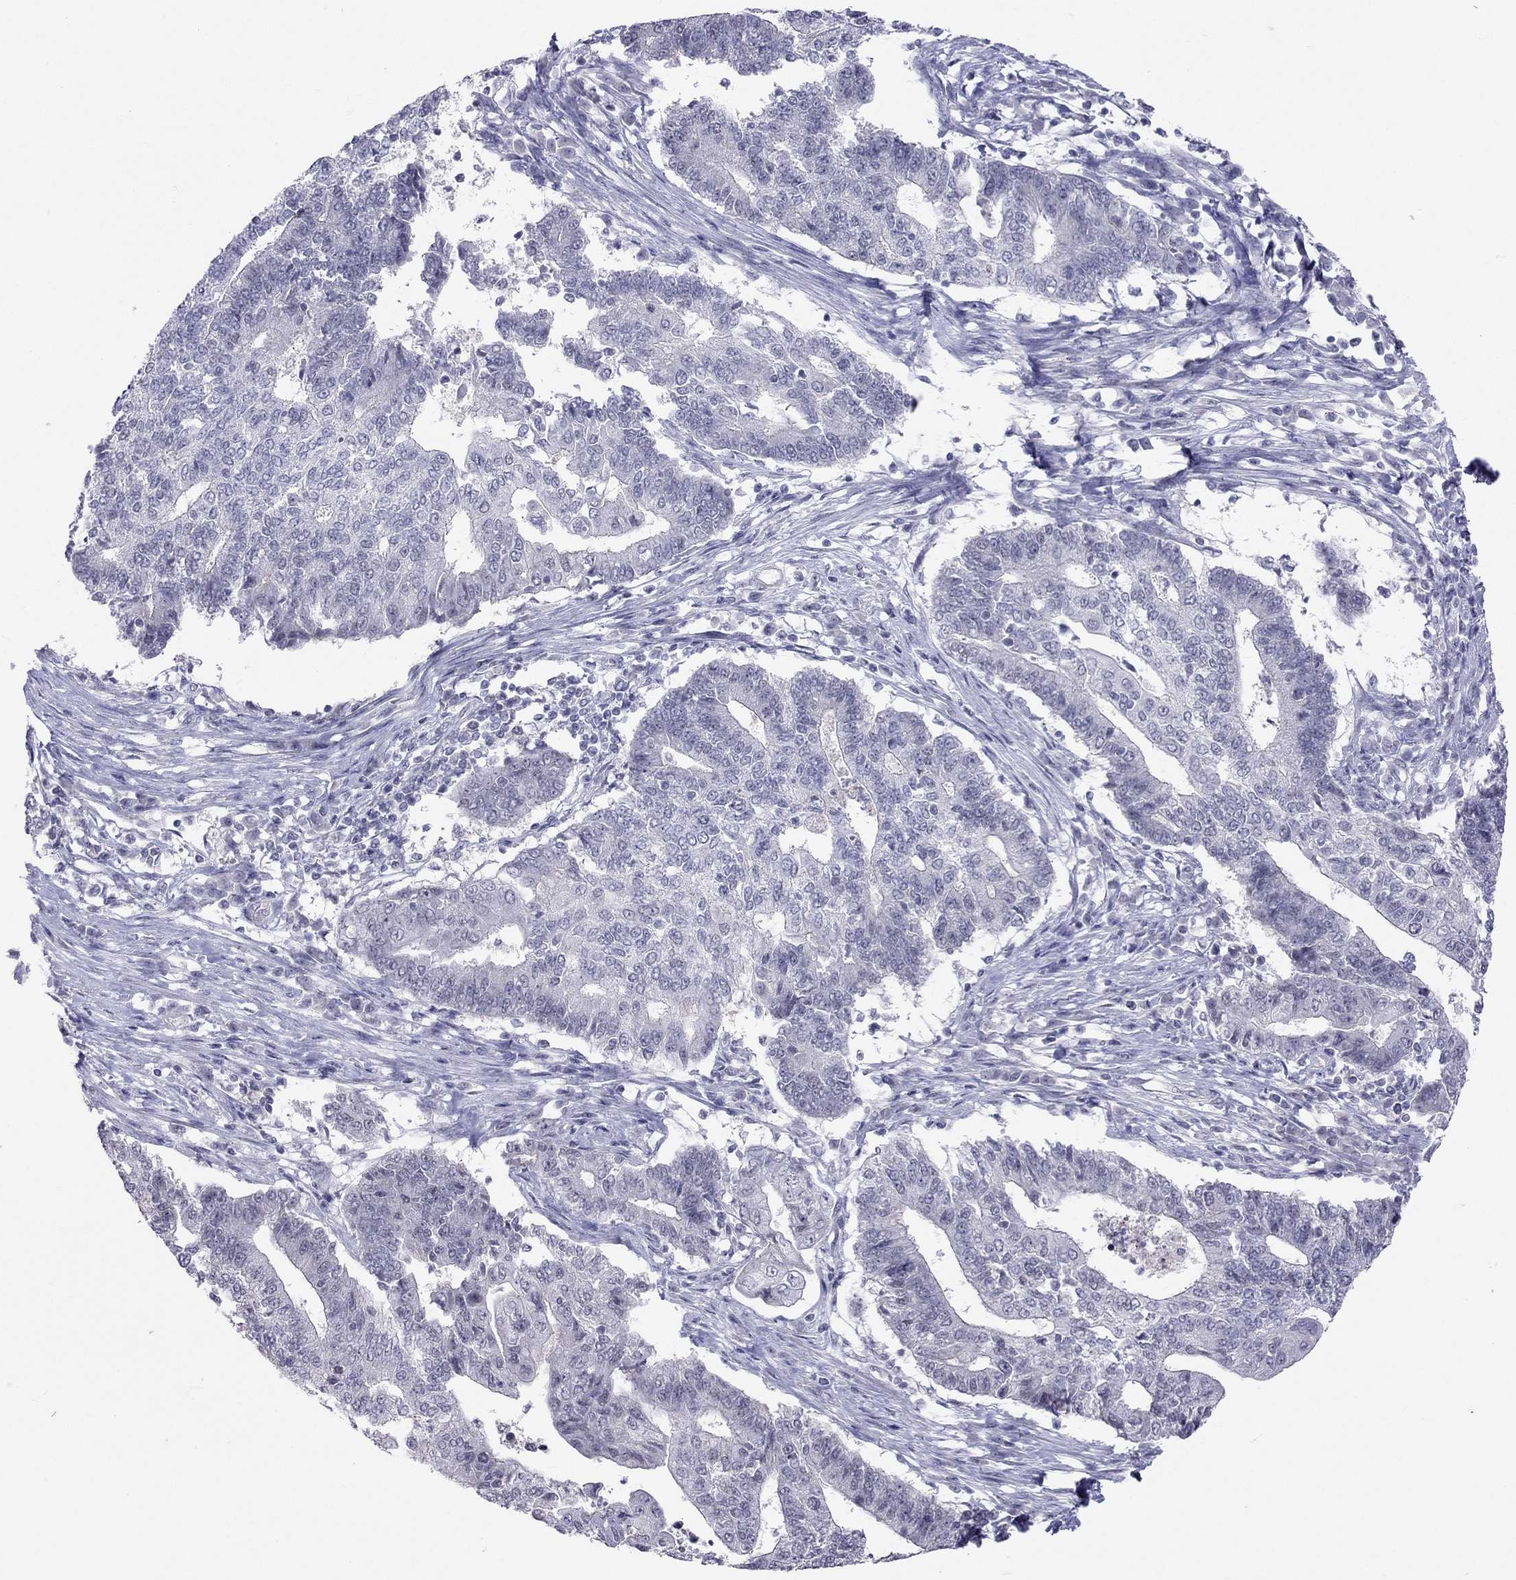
{"staining": {"intensity": "negative", "quantity": "none", "location": "none"}, "tissue": "endometrial cancer", "cell_type": "Tumor cells", "image_type": "cancer", "snomed": [{"axis": "morphology", "description": "Adenocarcinoma, NOS"}, {"axis": "topography", "description": "Uterus"}, {"axis": "topography", "description": "Endometrium"}], "caption": "This is a image of IHC staining of endometrial cancer (adenocarcinoma), which shows no staining in tumor cells.", "gene": "JHY", "patient": {"sex": "female", "age": 54}}